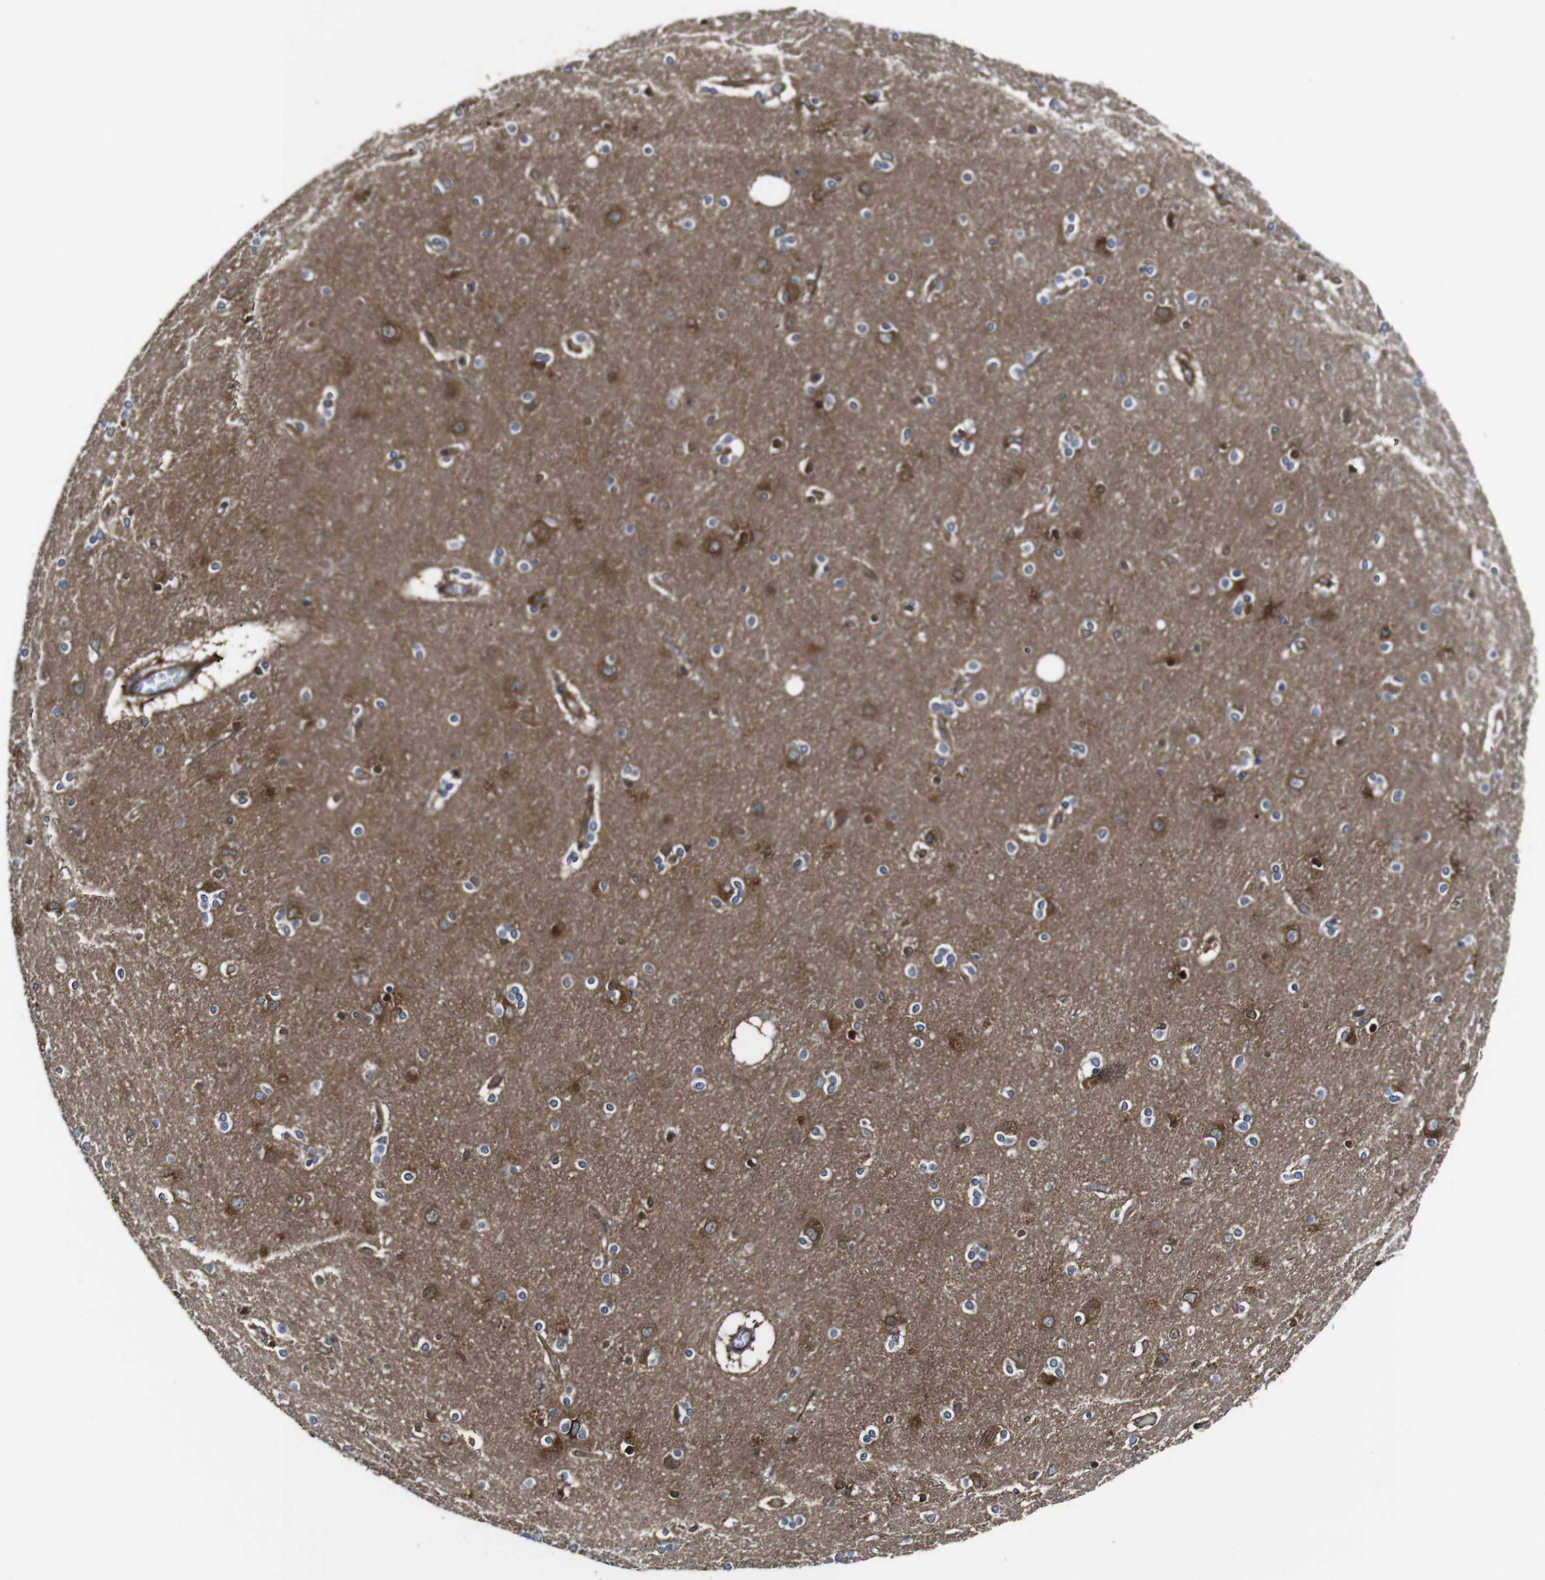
{"staining": {"intensity": "moderate", "quantity": ">75%", "location": "cytoplasmic/membranous"}, "tissue": "cerebral cortex", "cell_type": "Endothelial cells", "image_type": "normal", "snomed": [{"axis": "morphology", "description": "Normal tissue, NOS"}, {"axis": "topography", "description": "Cerebral cortex"}], "caption": "Moderate cytoplasmic/membranous positivity for a protein is present in approximately >75% of endothelial cells of benign cerebral cortex using IHC.", "gene": "TNIK", "patient": {"sex": "female", "age": 54}}